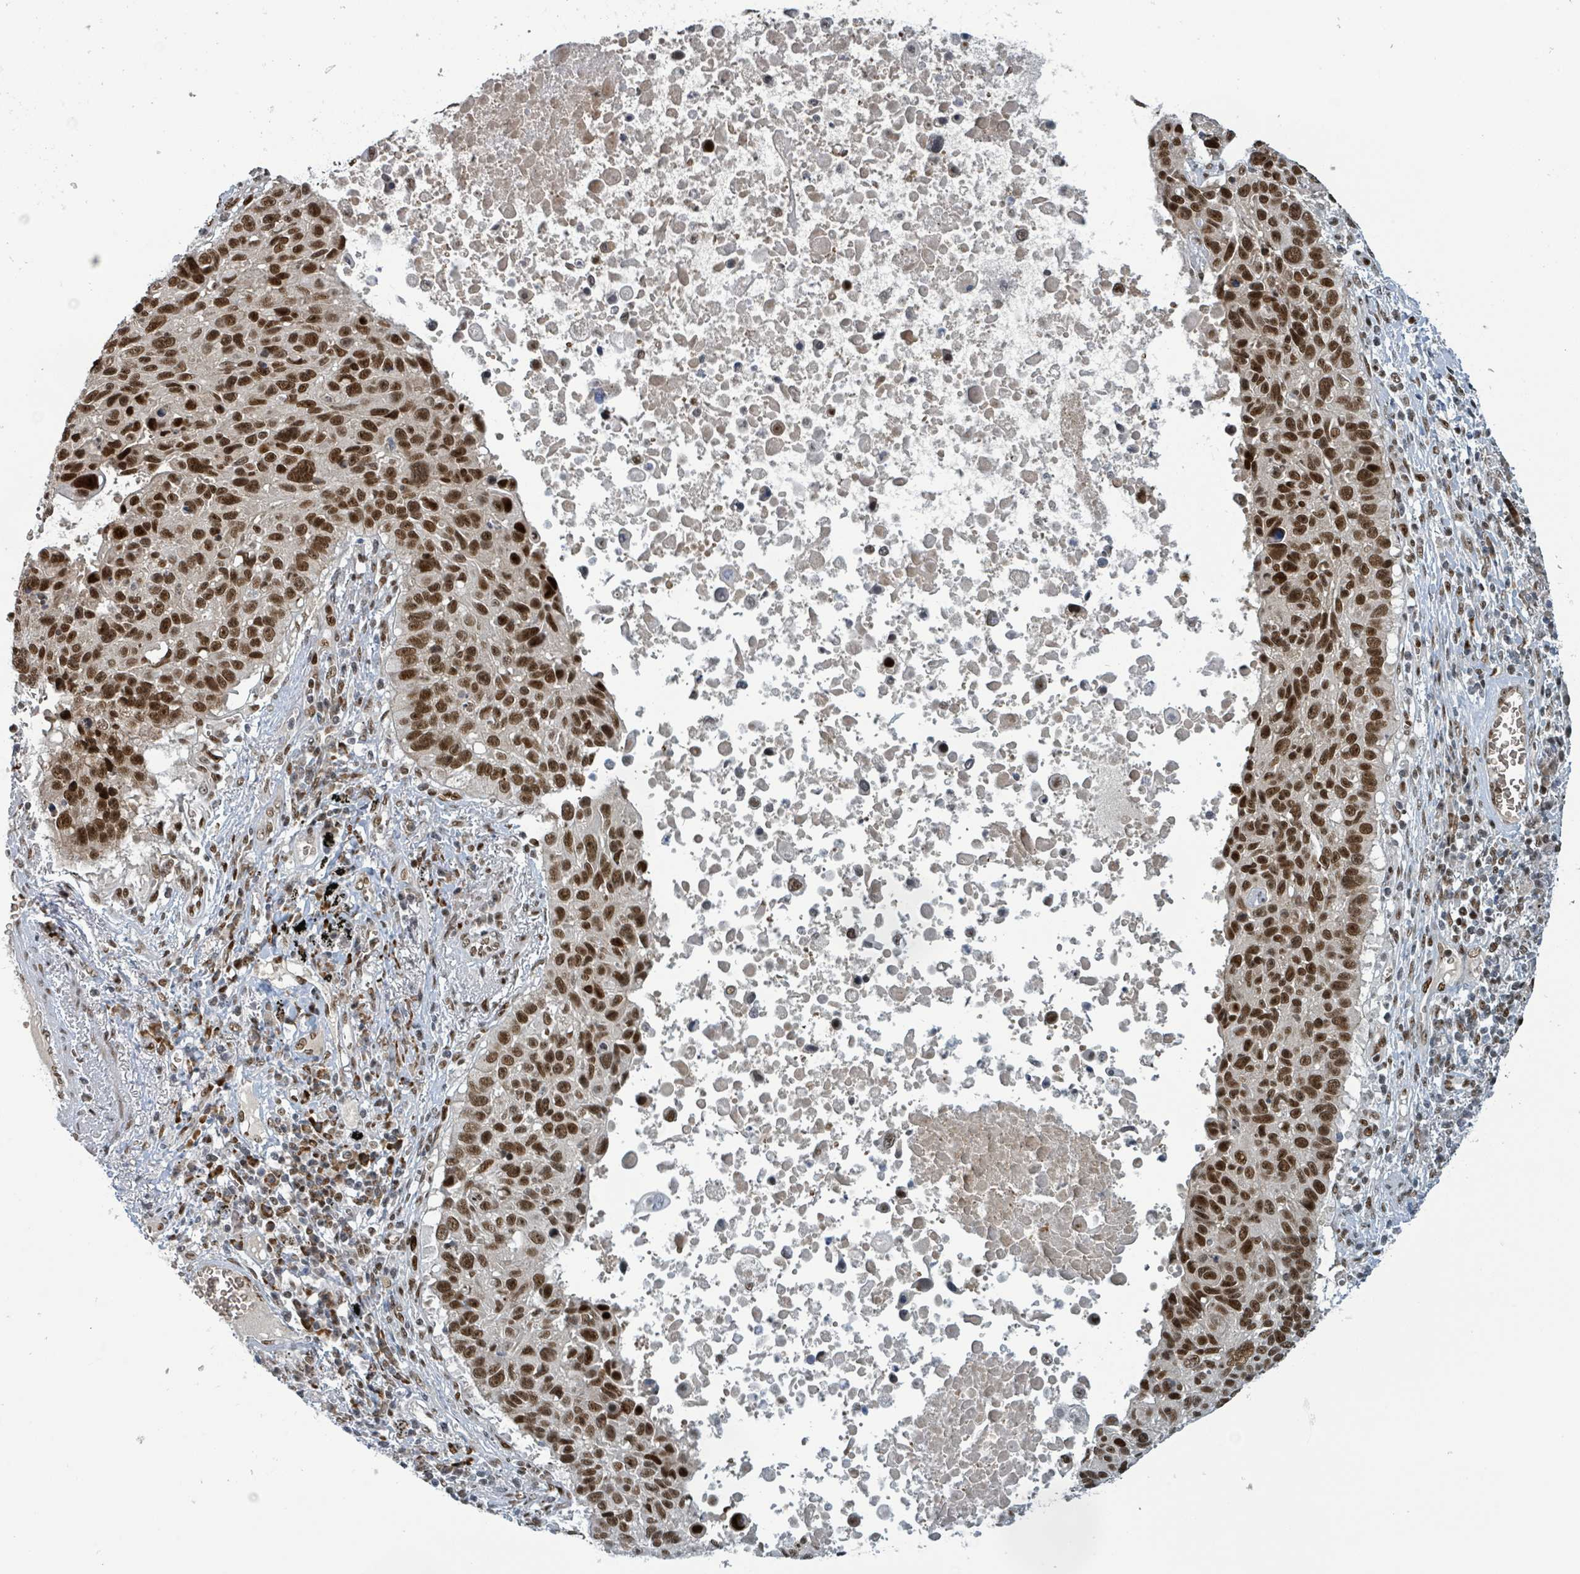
{"staining": {"intensity": "strong", "quantity": ">75%", "location": "nuclear"}, "tissue": "lung cancer", "cell_type": "Tumor cells", "image_type": "cancer", "snomed": [{"axis": "morphology", "description": "Squamous cell carcinoma, NOS"}, {"axis": "topography", "description": "Lung"}], "caption": "Strong nuclear expression for a protein is appreciated in approximately >75% of tumor cells of lung cancer (squamous cell carcinoma) using IHC.", "gene": "KLF3", "patient": {"sex": "male", "age": 66}}